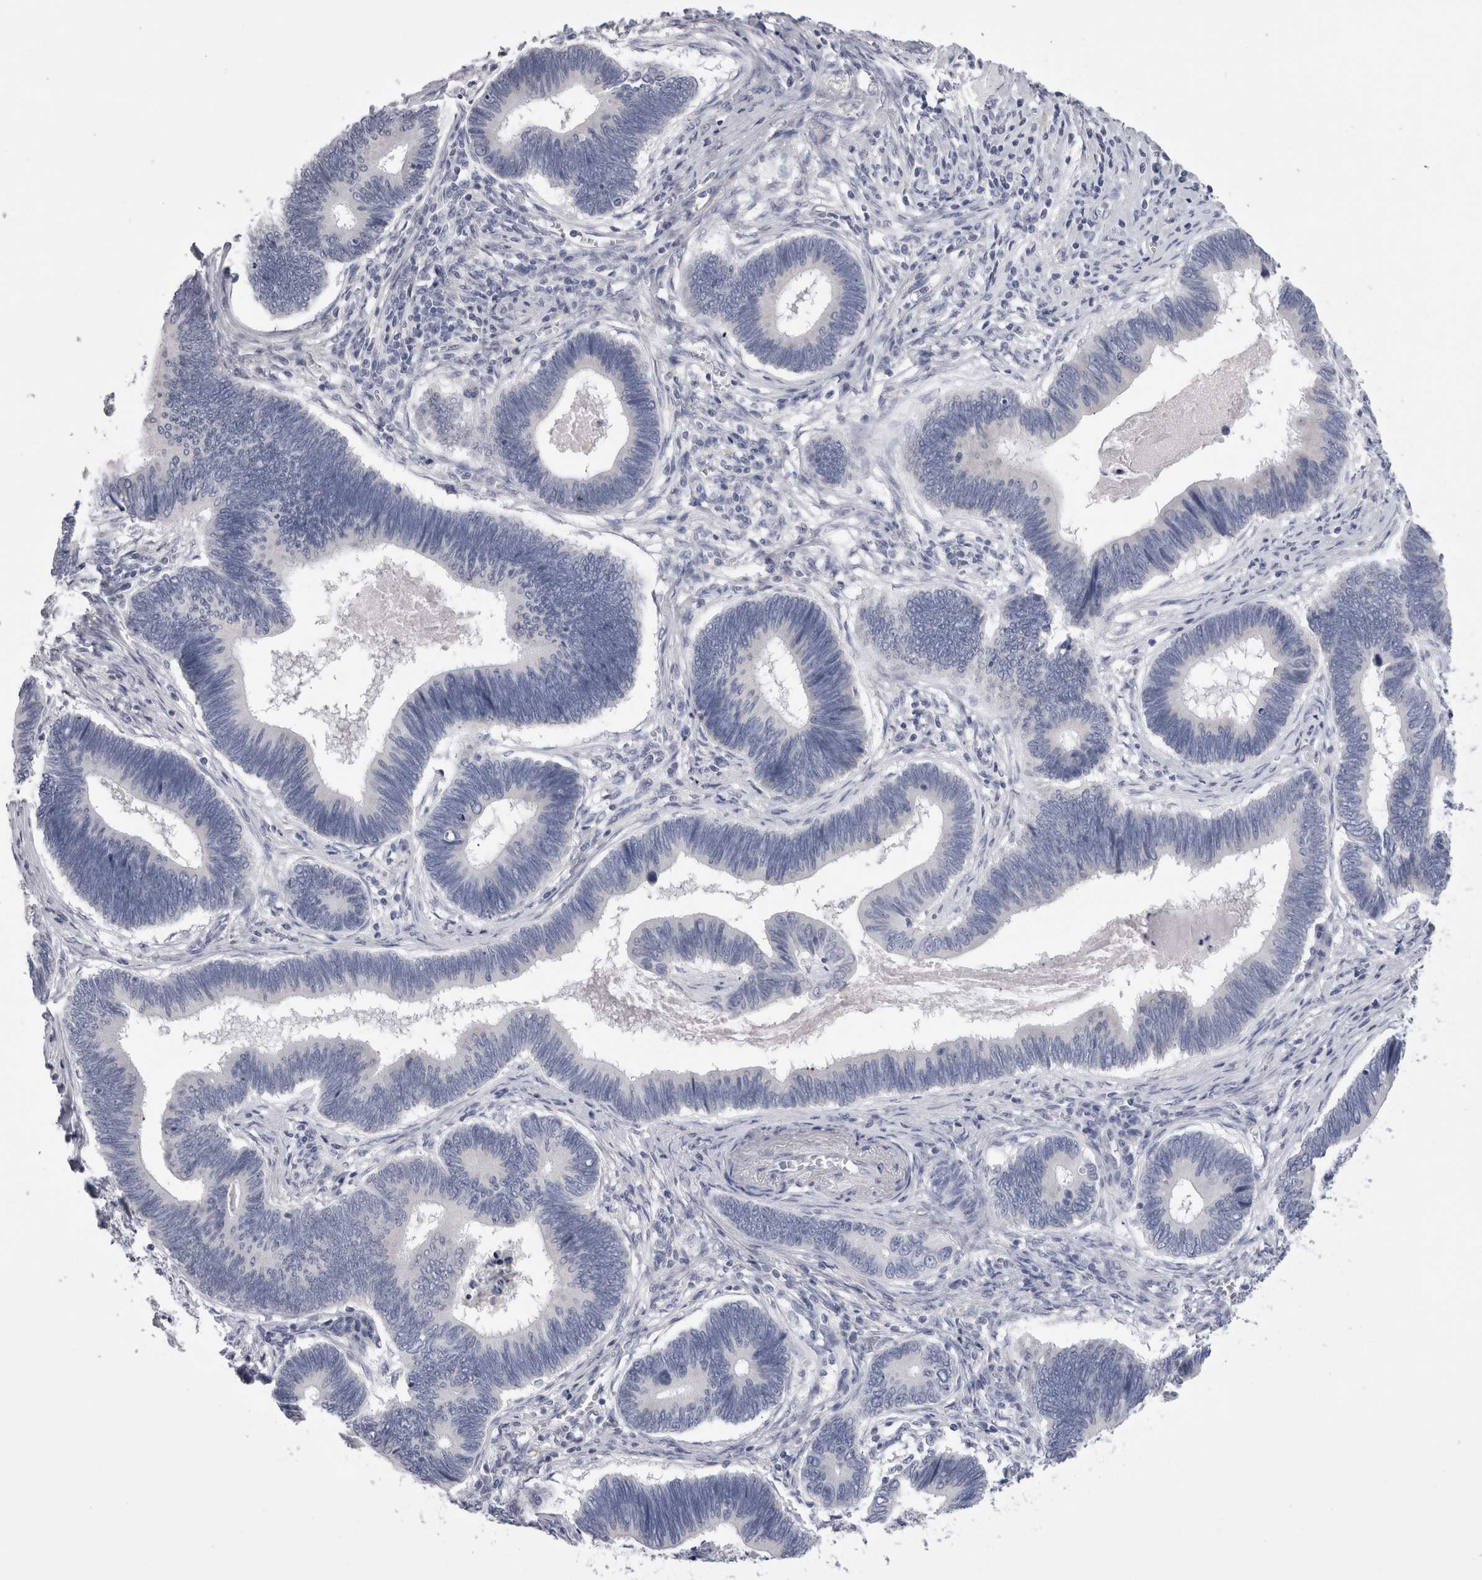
{"staining": {"intensity": "negative", "quantity": "none", "location": "none"}, "tissue": "pancreatic cancer", "cell_type": "Tumor cells", "image_type": "cancer", "snomed": [{"axis": "morphology", "description": "Adenocarcinoma, NOS"}, {"axis": "topography", "description": "Pancreas"}], "caption": "Tumor cells are negative for brown protein staining in pancreatic cancer (adenocarcinoma).", "gene": "DHRS4", "patient": {"sex": "female", "age": 70}}